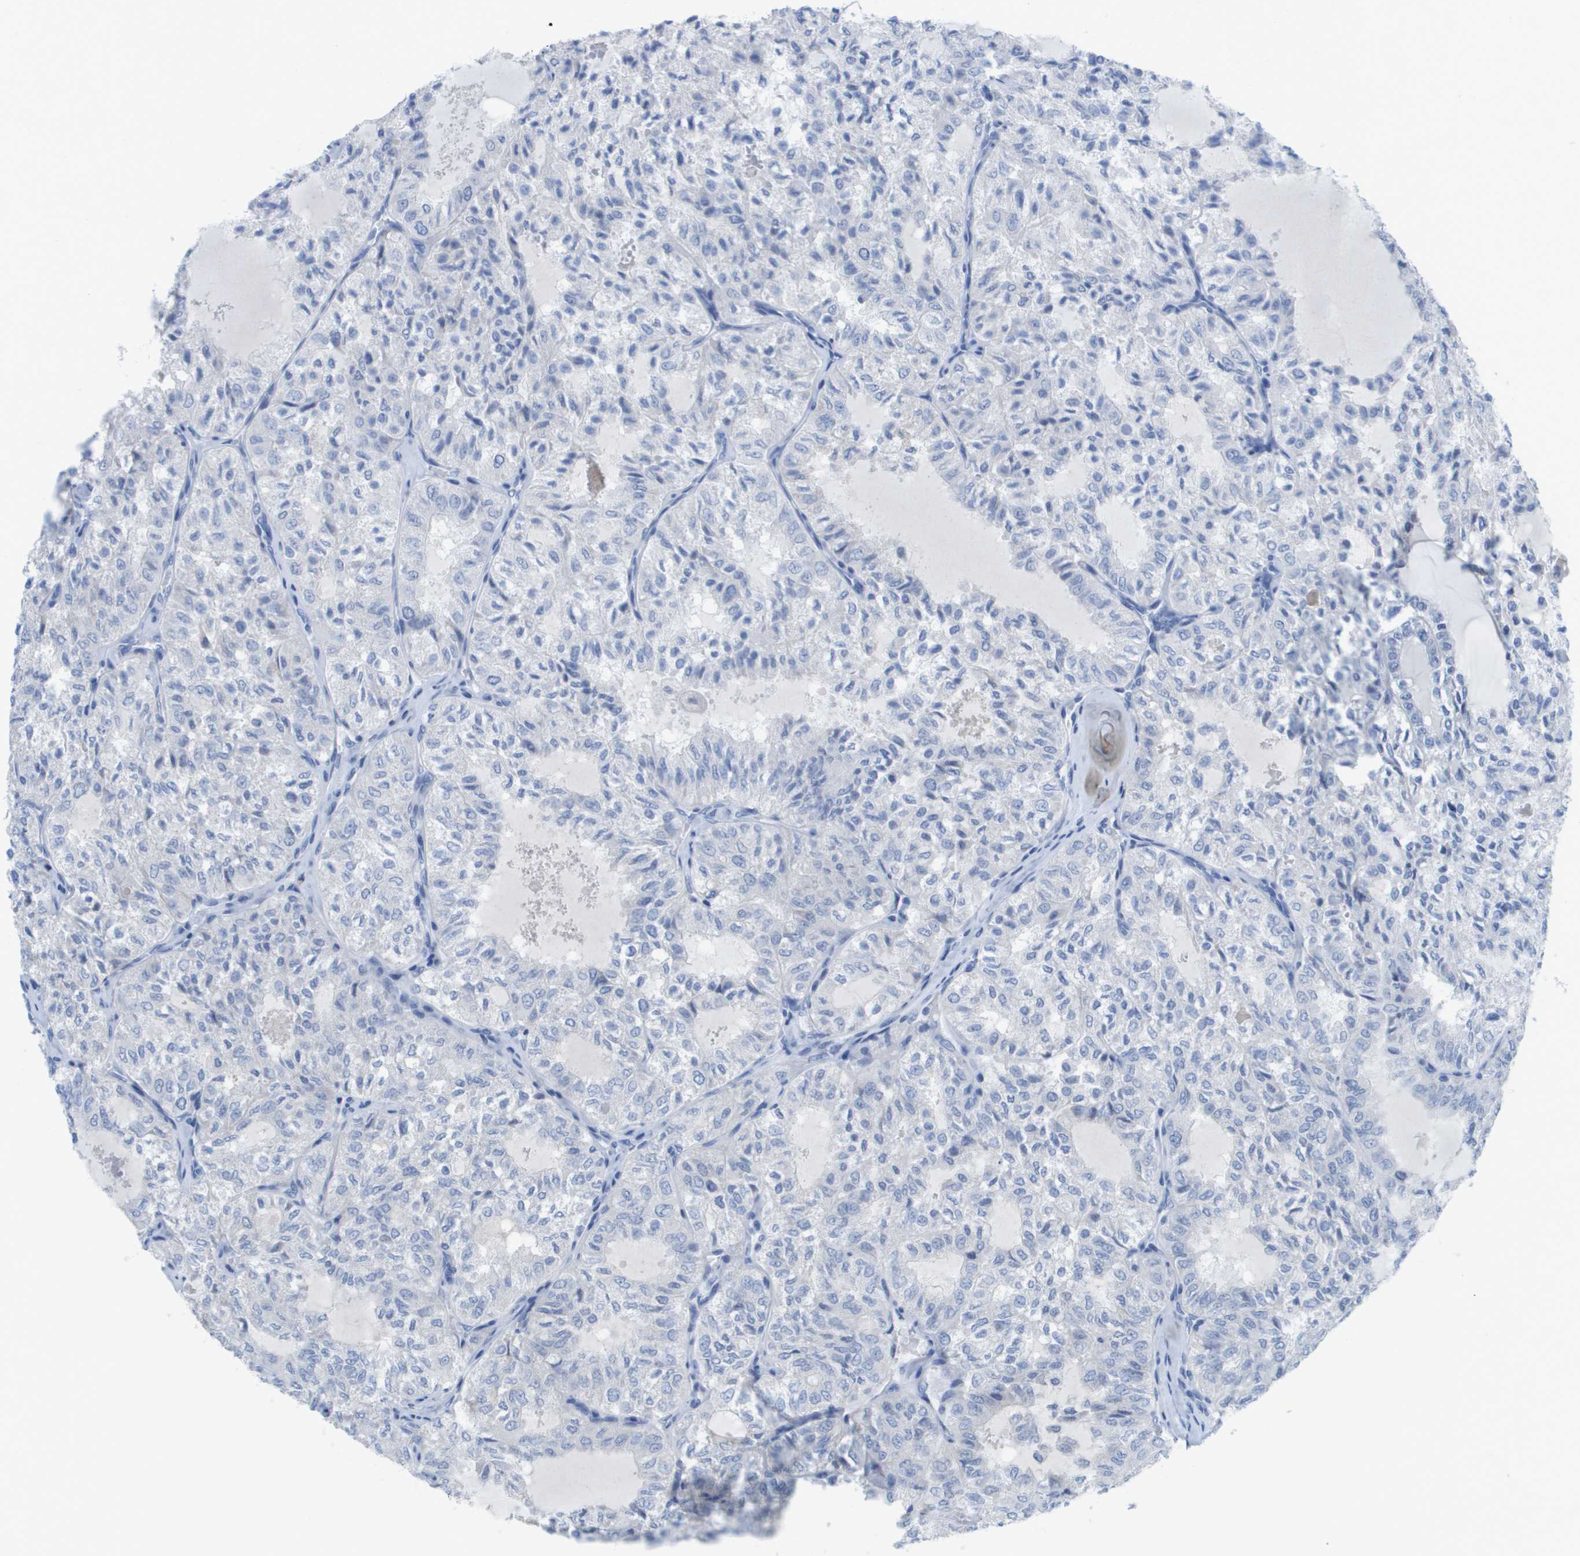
{"staining": {"intensity": "negative", "quantity": "none", "location": "none"}, "tissue": "thyroid cancer", "cell_type": "Tumor cells", "image_type": "cancer", "snomed": [{"axis": "morphology", "description": "Follicular adenoma carcinoma, NOS"}, {"axis": "topography", "description": "Thyroid gland"}], "caption": "High power microscopy image of an immunohistochemistry (IHC) histopathology image of thyroid cancer, revealing no significant positivity in tumor cells.", "gene": "GPR18", "patient": {"sex": "male", "age": 75}}